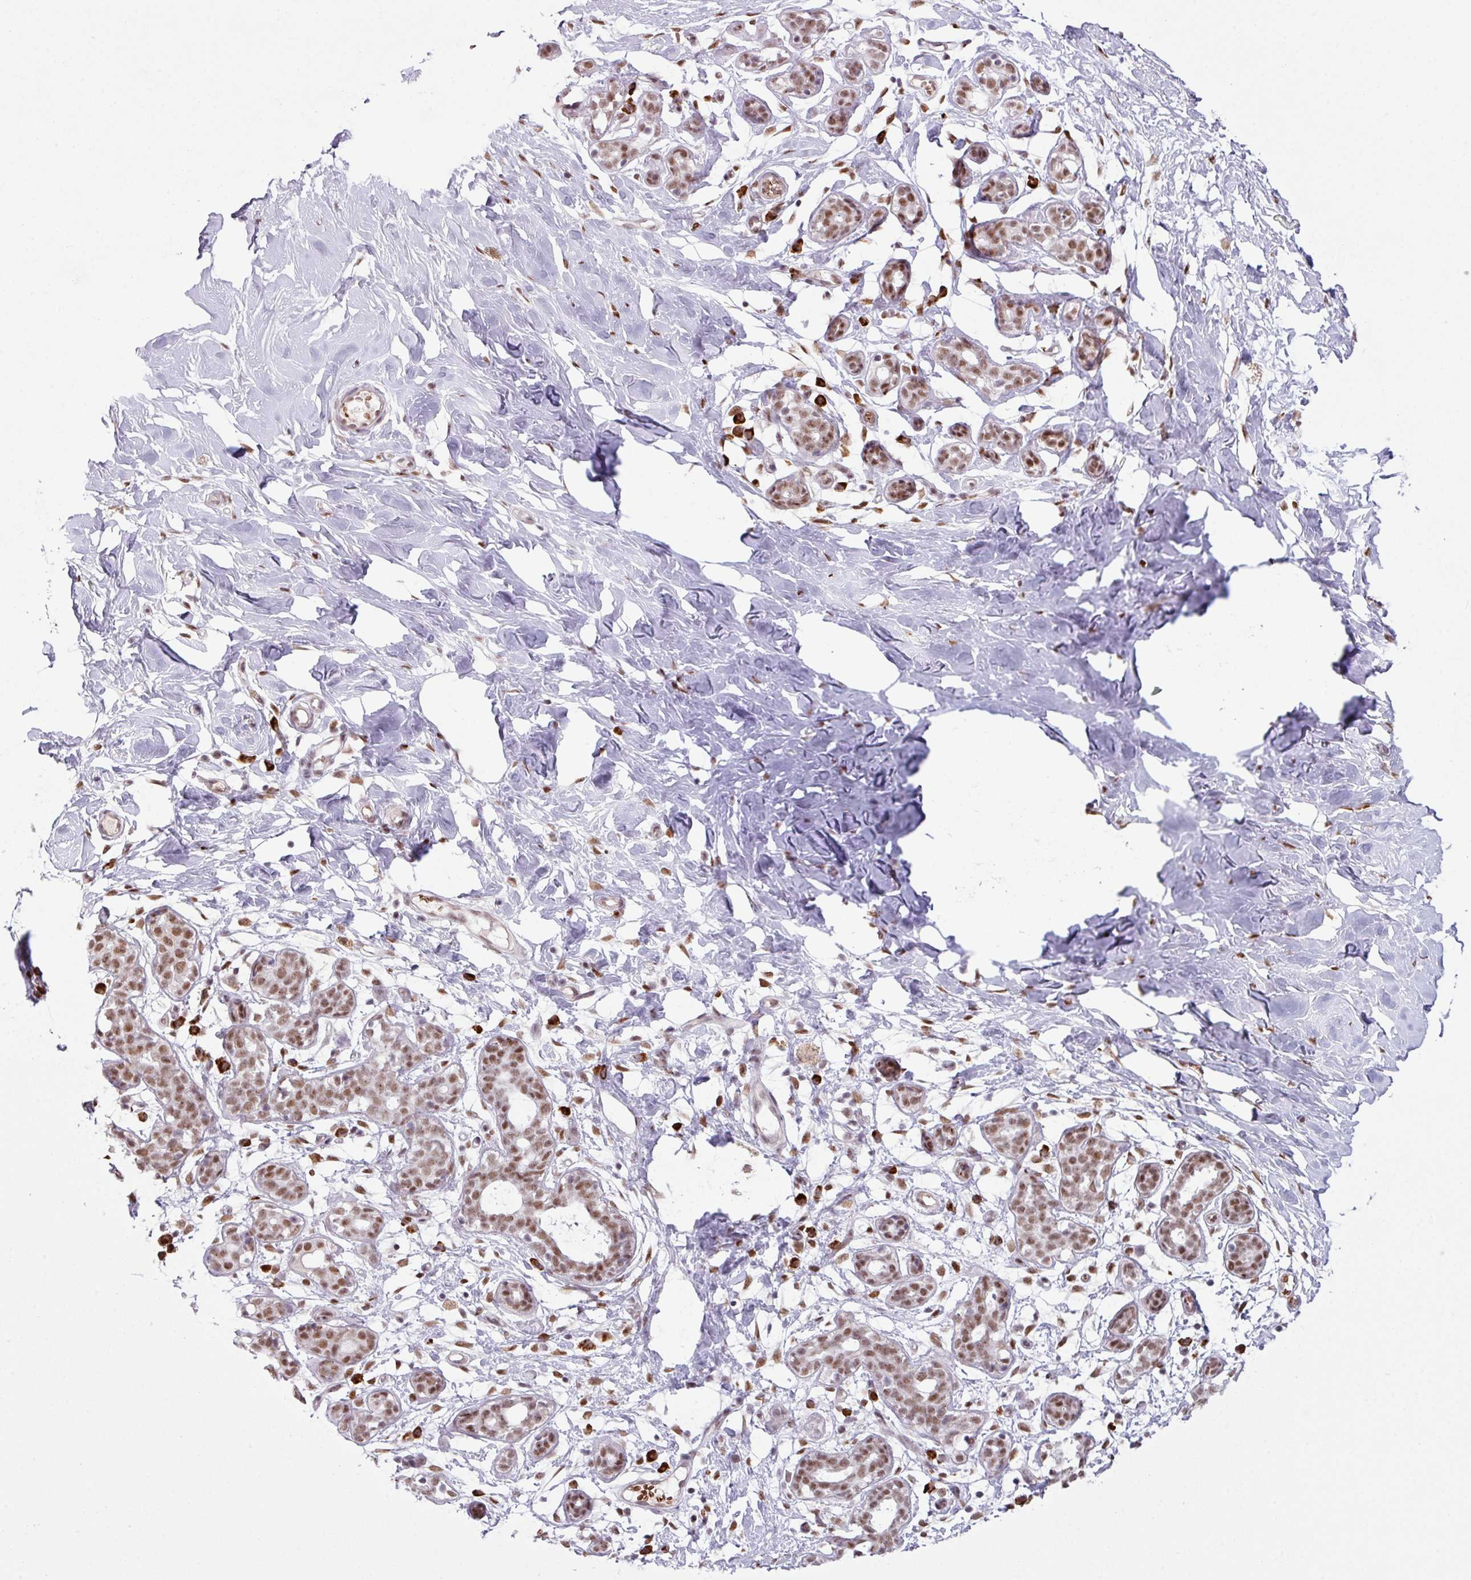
{"staining": {"intensity": "negative", "quantity": "none", "location": "none"}, "tissue": "breast", "cell_type": "Adipocytes", "image_type": "normal", "snomed": [{"axis": "morphology", "description": "Normal tissue, NOS"}, {"axis": "topography", "description": "Breast"}], "caption": "This is a image of immunohistochemistry staining of unremarkable breast, which shows no positivity in adipocytes. The staining was performed using DAB (3,3'-diaminobenzidine) to visualize the protein expression in brown, while the nuclei were stained in blue with hematoxylin (Magnification: 20x).", "gene": "PRDM5", "patient": {"sex": "female", "age": 27}}